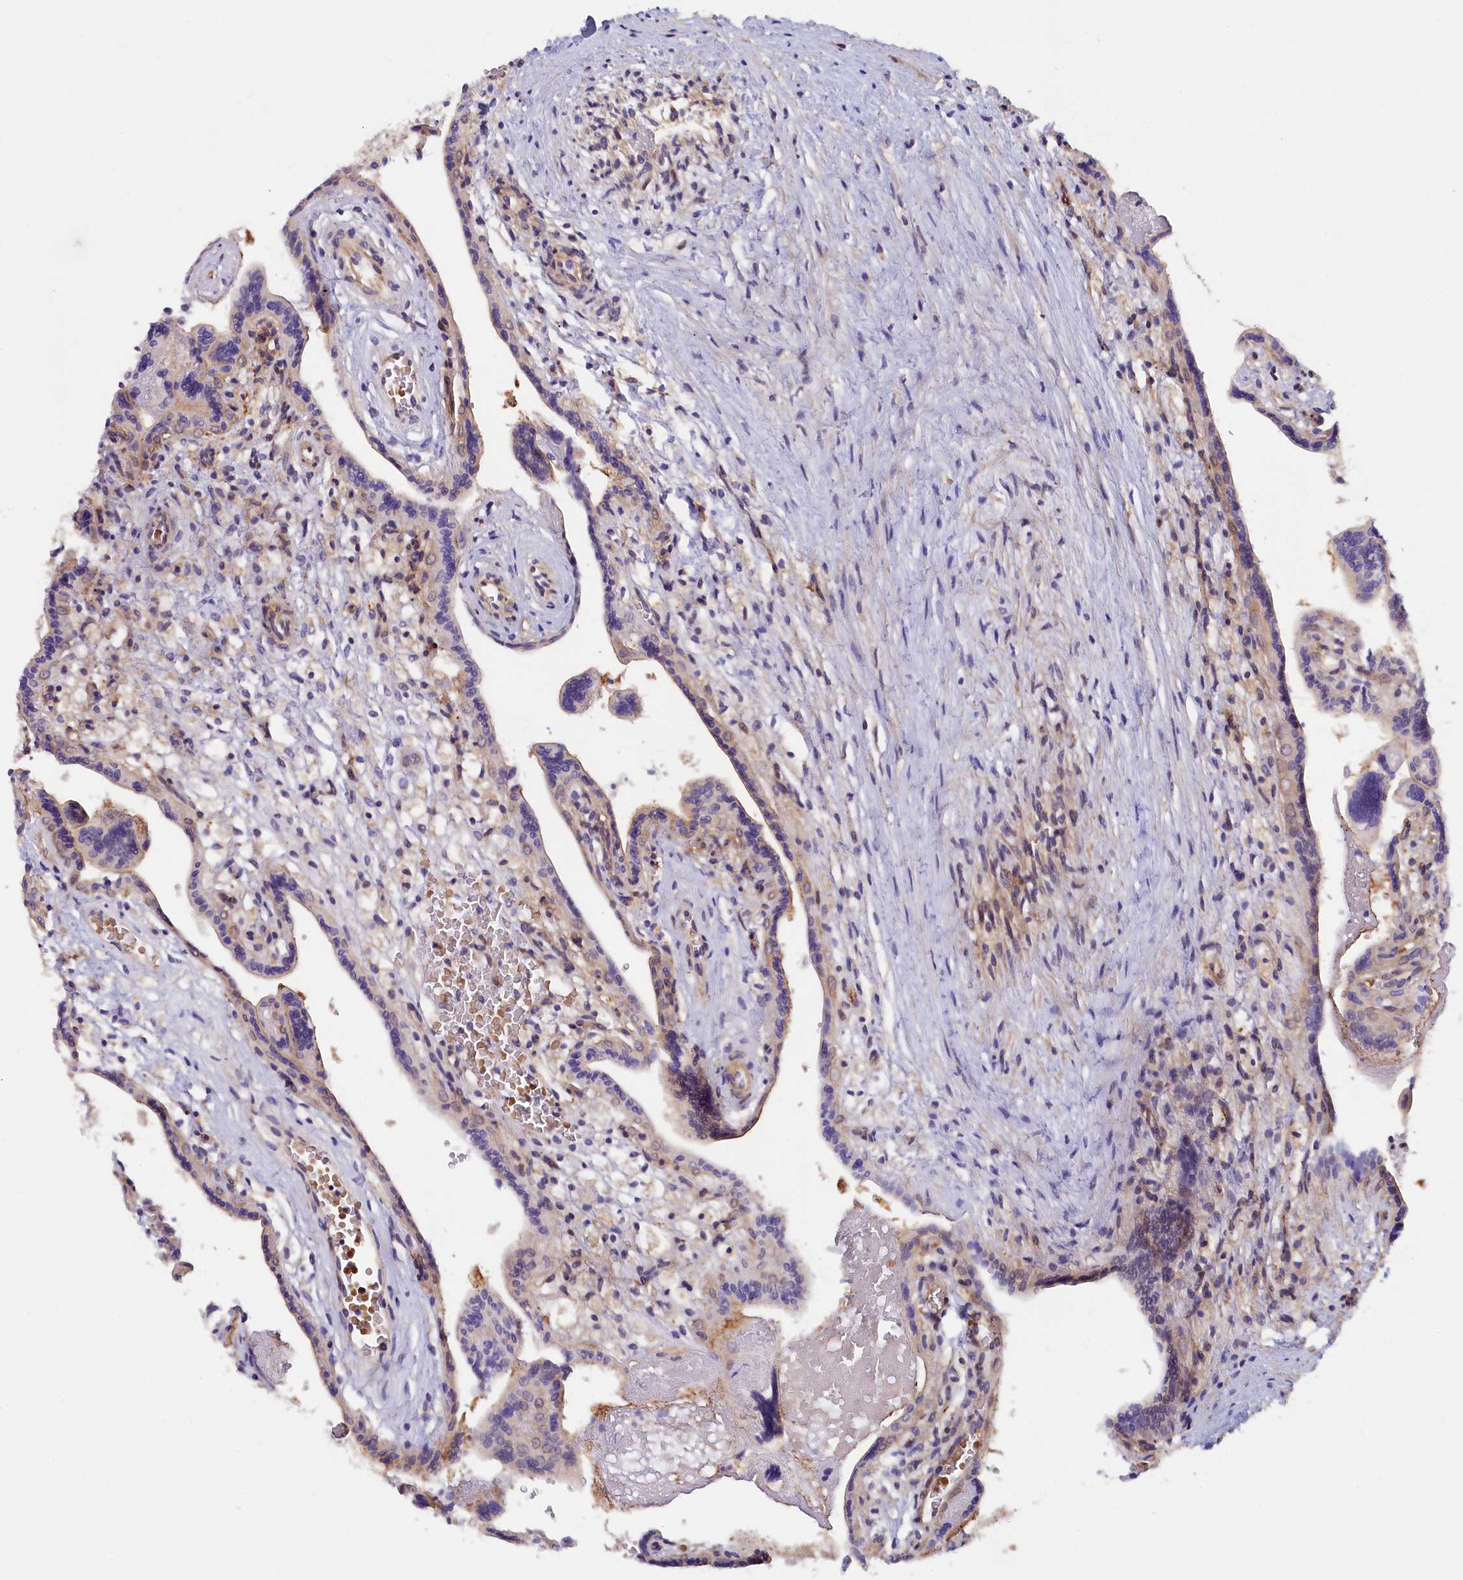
{"staining": {"intensity": "moderate", "quantity": "25%-75%", "location": "cytoplasmic/membranous"}, "tissue": "placenta", "cell_type": "Trophoblastic cells", "image_type": "normal", "snomed": [{"axis": "morphology", "description": "Normal tissue, NOS"}, {"axis": "topography", "description": "Placenta"}], "caption": "Immunohistochemistry (IHC) staining of benign placenta, which demonstrates medium levels of moderate cytoplasmic/membranous expression in about 25%-75% of trophoblastic cells indicating moderate cytoplasmic/membranous protein positivity. The staining was performed using DAB (brown) for protein detection and nuclei were counterstained in hematoxylin (blue).", "gene": "JPT2", "patient": {"sex": "female", "age": 37}}